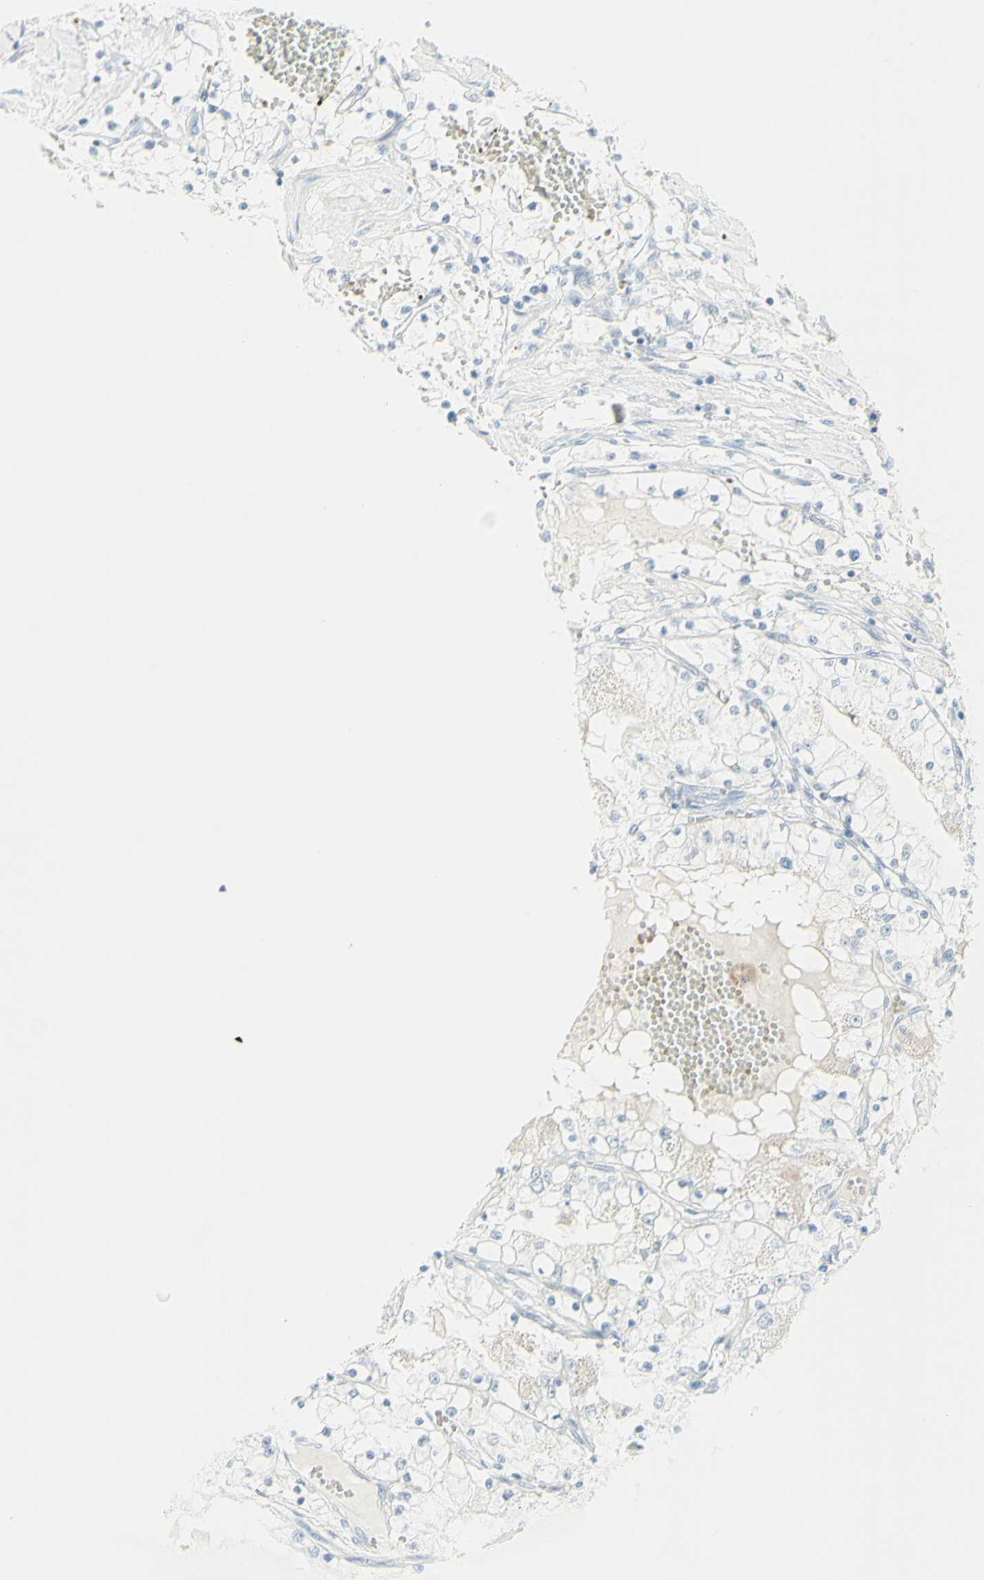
{"staining": {"intensity": "negative", "quantity": "none", "location": "none"}, "tissue": "renal cancer", "cell_type": "Tumor cells", "image_type": "cancer", "snomed": [{"axis": "morphology", "description": "Adenocarcinoma, NOS"}, {"axis": "topography", "description": "Kidney"}], "caption": "IHC histopathology image of renal cancer (adenocarcinoma) stained for a protein (brown), which displays no staining in tumor cells. (Immunohistochemistry (ihc), brightfield microscopy, high magnification).", "gene": "MDK", "patient": {"sex": "male", "age": 68}}